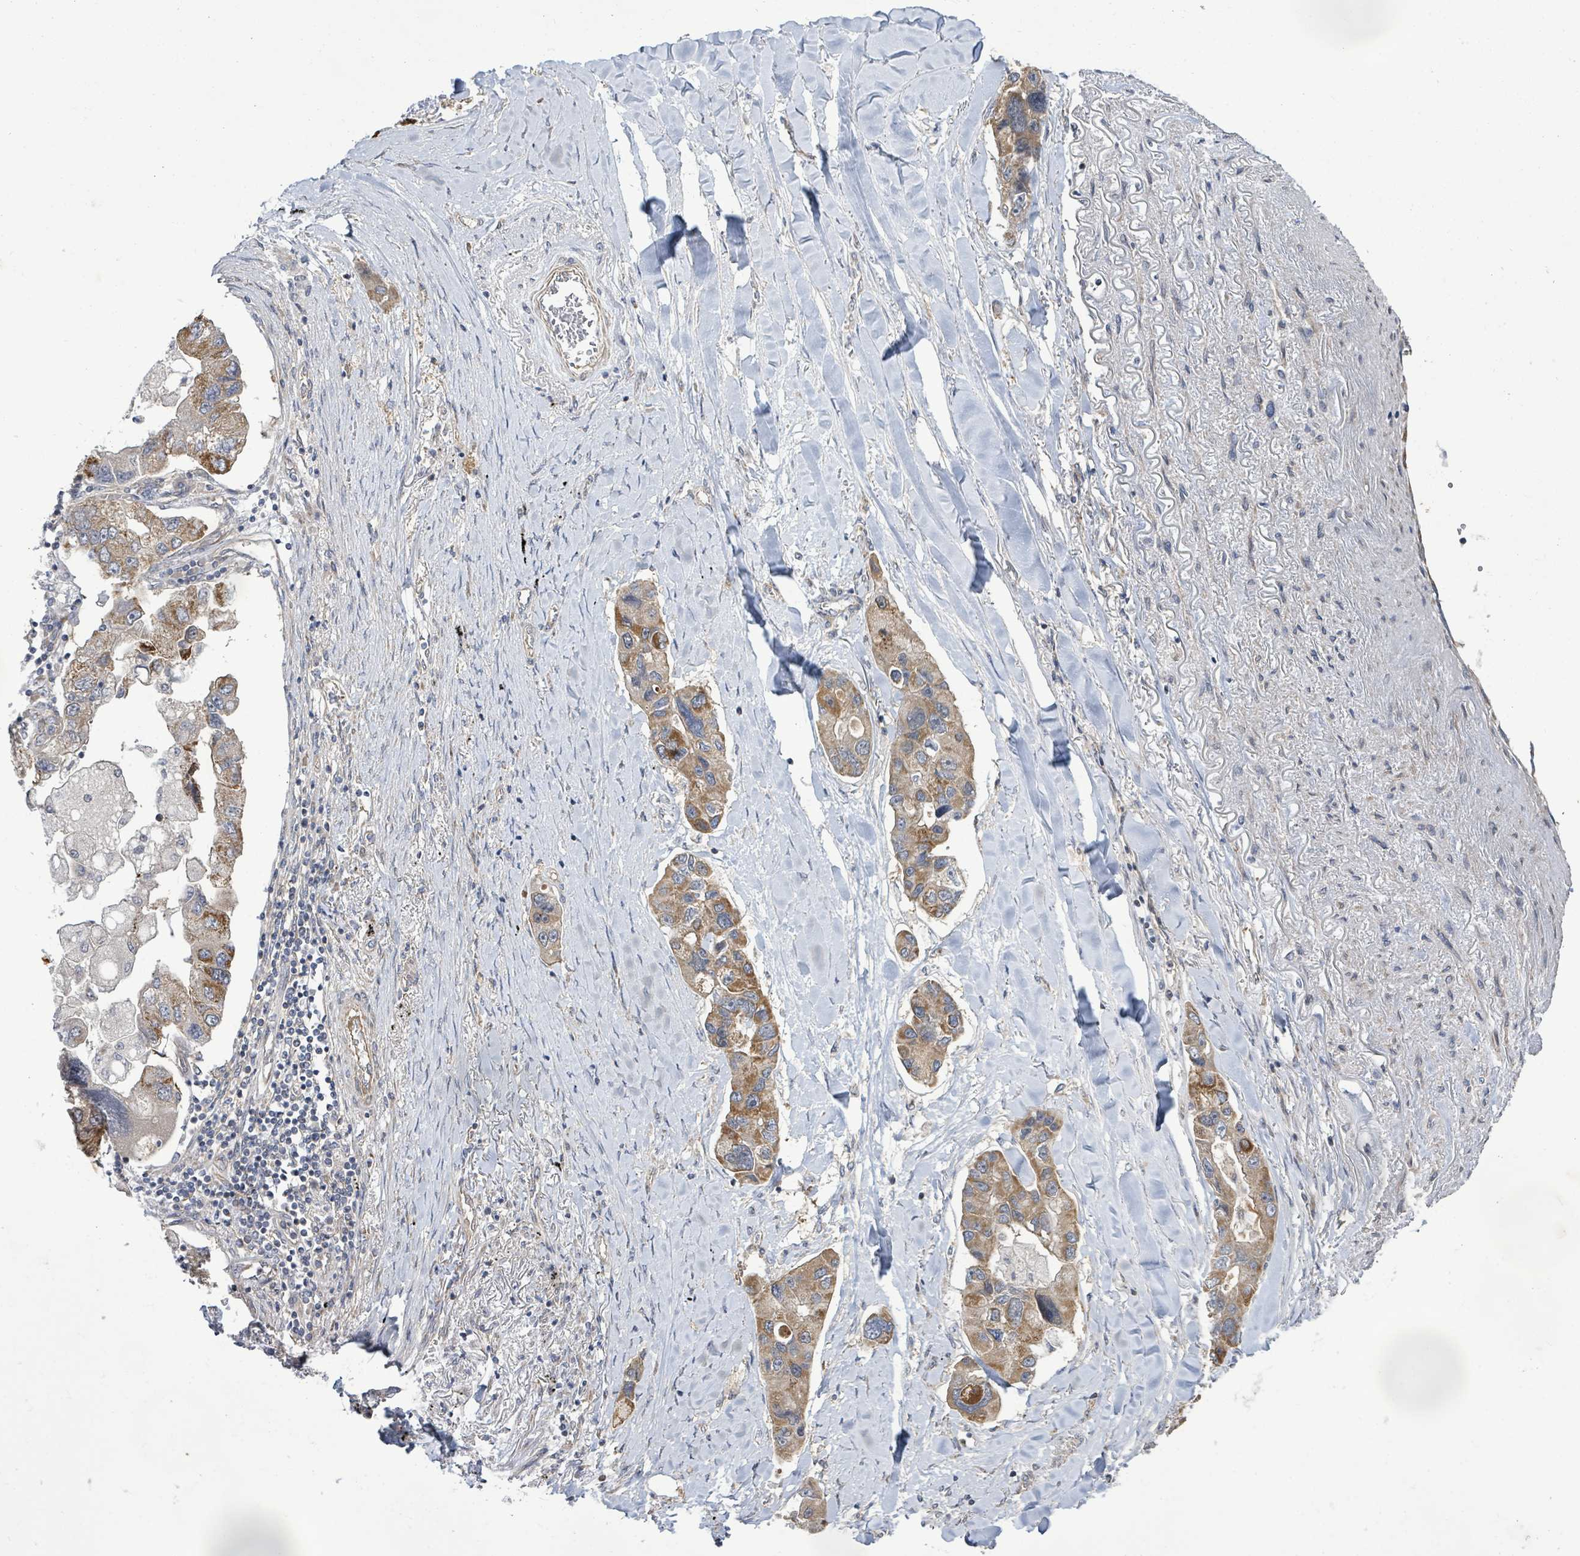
{"staining": {"intensity": "moderate", "quantity": ">75%", "location": "cytoplasmic/membranous"}, "tissue": "lung cancer", "cell_type": "Tumor cells", "image_type": "cancer", "snomed": [{"axis": "morphology", "description": "Adenocarcinoma, NOS"}, {"axis": "topography", "description": "Lung"}], "caption": "Immunohistochemical staining of adenocarcinoma (lung) demonstrates medium levels of moderate cytoplasmic/membranous positivity in about >75% of tumor cells. (Brightfield microscopy of DAB IHC at high magnification).", "gene": "KBTBD11", "patient": {"sex": "female", "age": 54}}